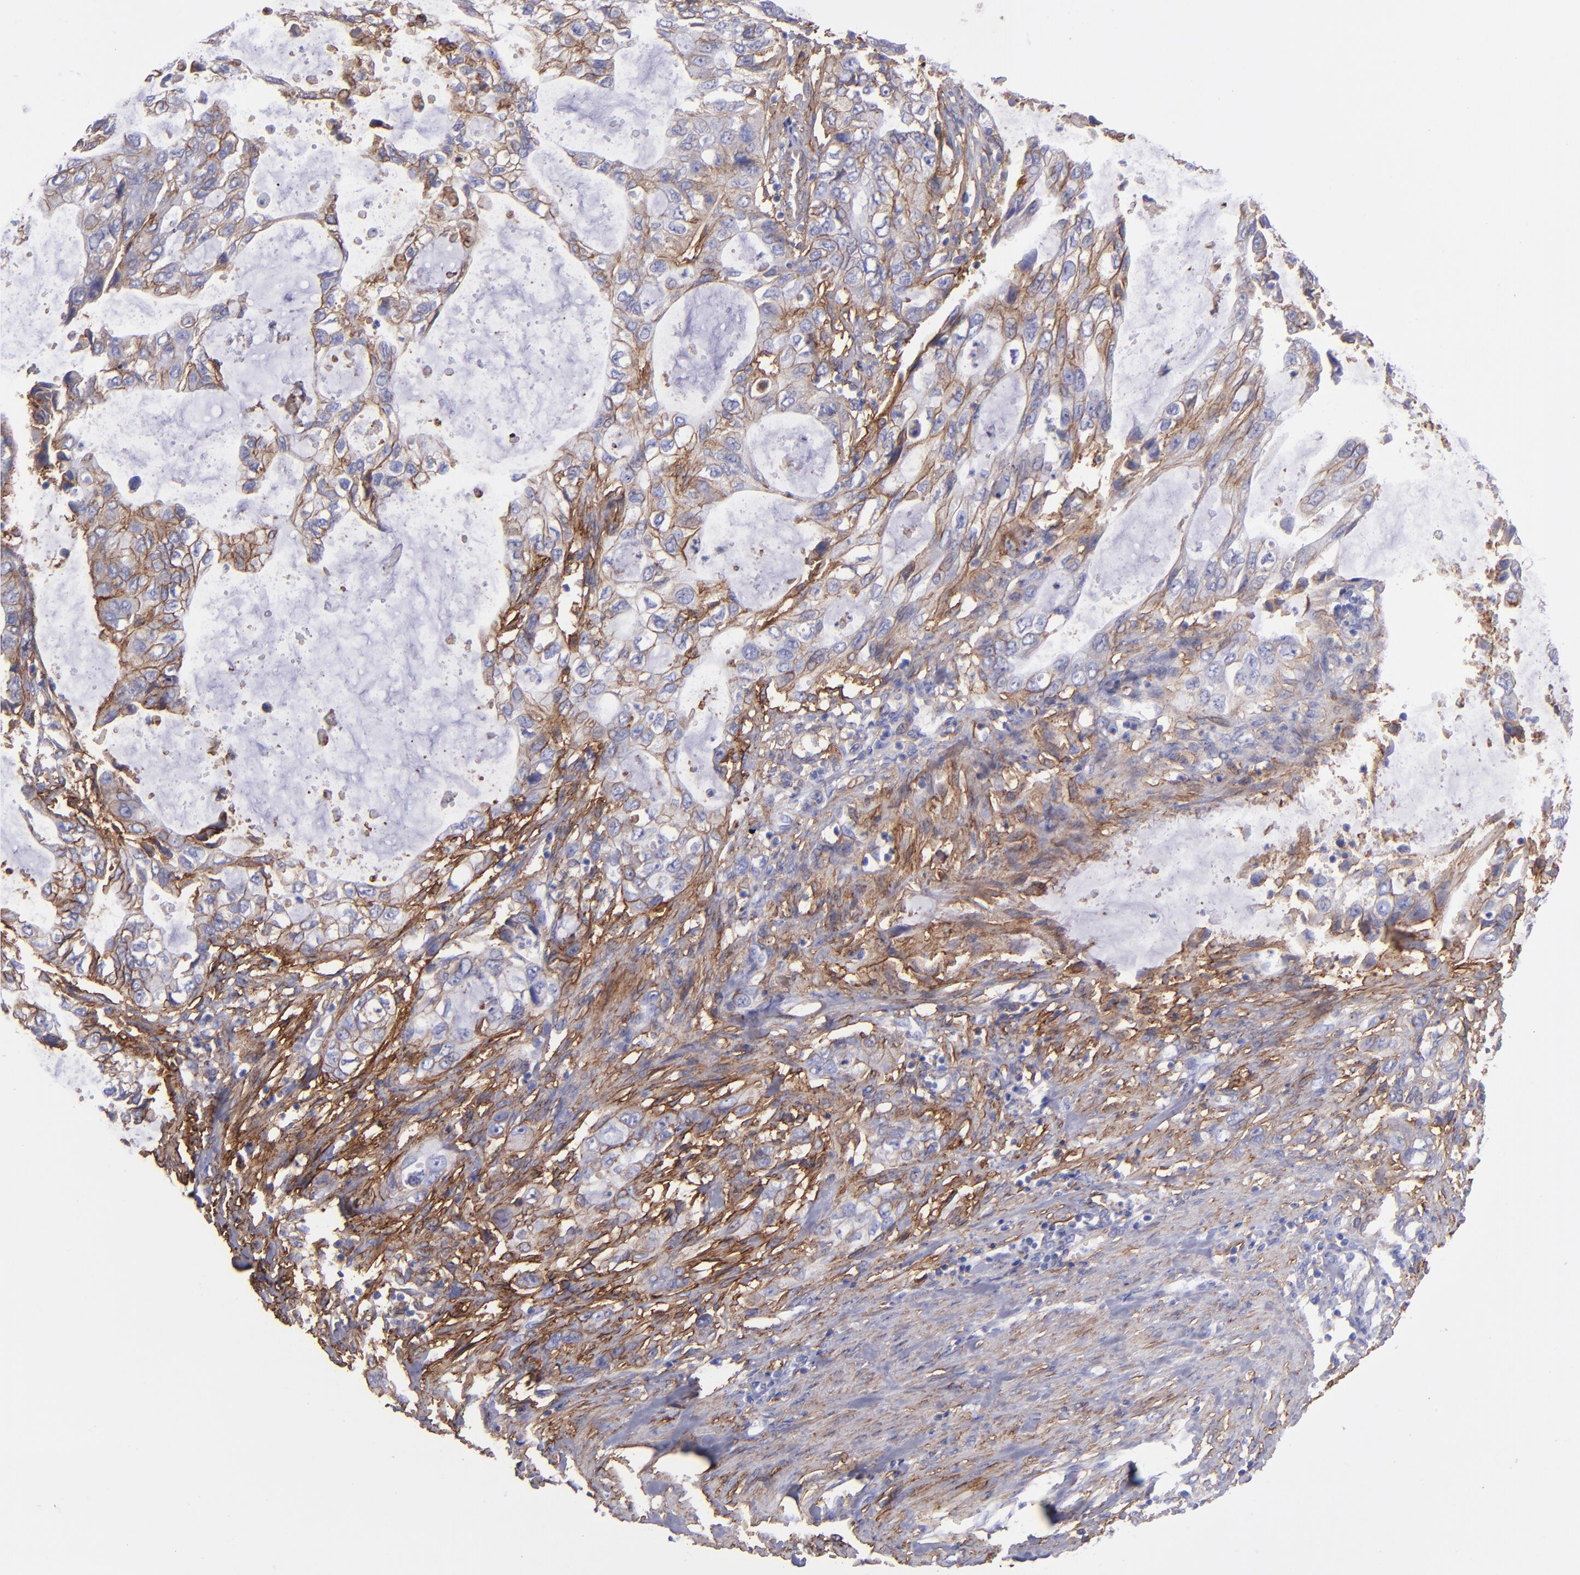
{"staining": {"intensity": "weak", "quantity": "25%-75%", "location": "cytoplasmic/membranous"}, "tissue": "stomach cancer", "cell_type": "Tumor cells", "image_type": "cancer", "snomed": [{"axis": "morphology", "description": "Adenocarcinoma, NOS"}, {"axis": "topography", "description": "Stomach, upper"}], "caption": "Human stomach adenocarcinoma stained with a protein marker demonstrates weak staining in tumor cells.", "gene": "ITGAV", "patient": {"sex": "female", "age": 52}}